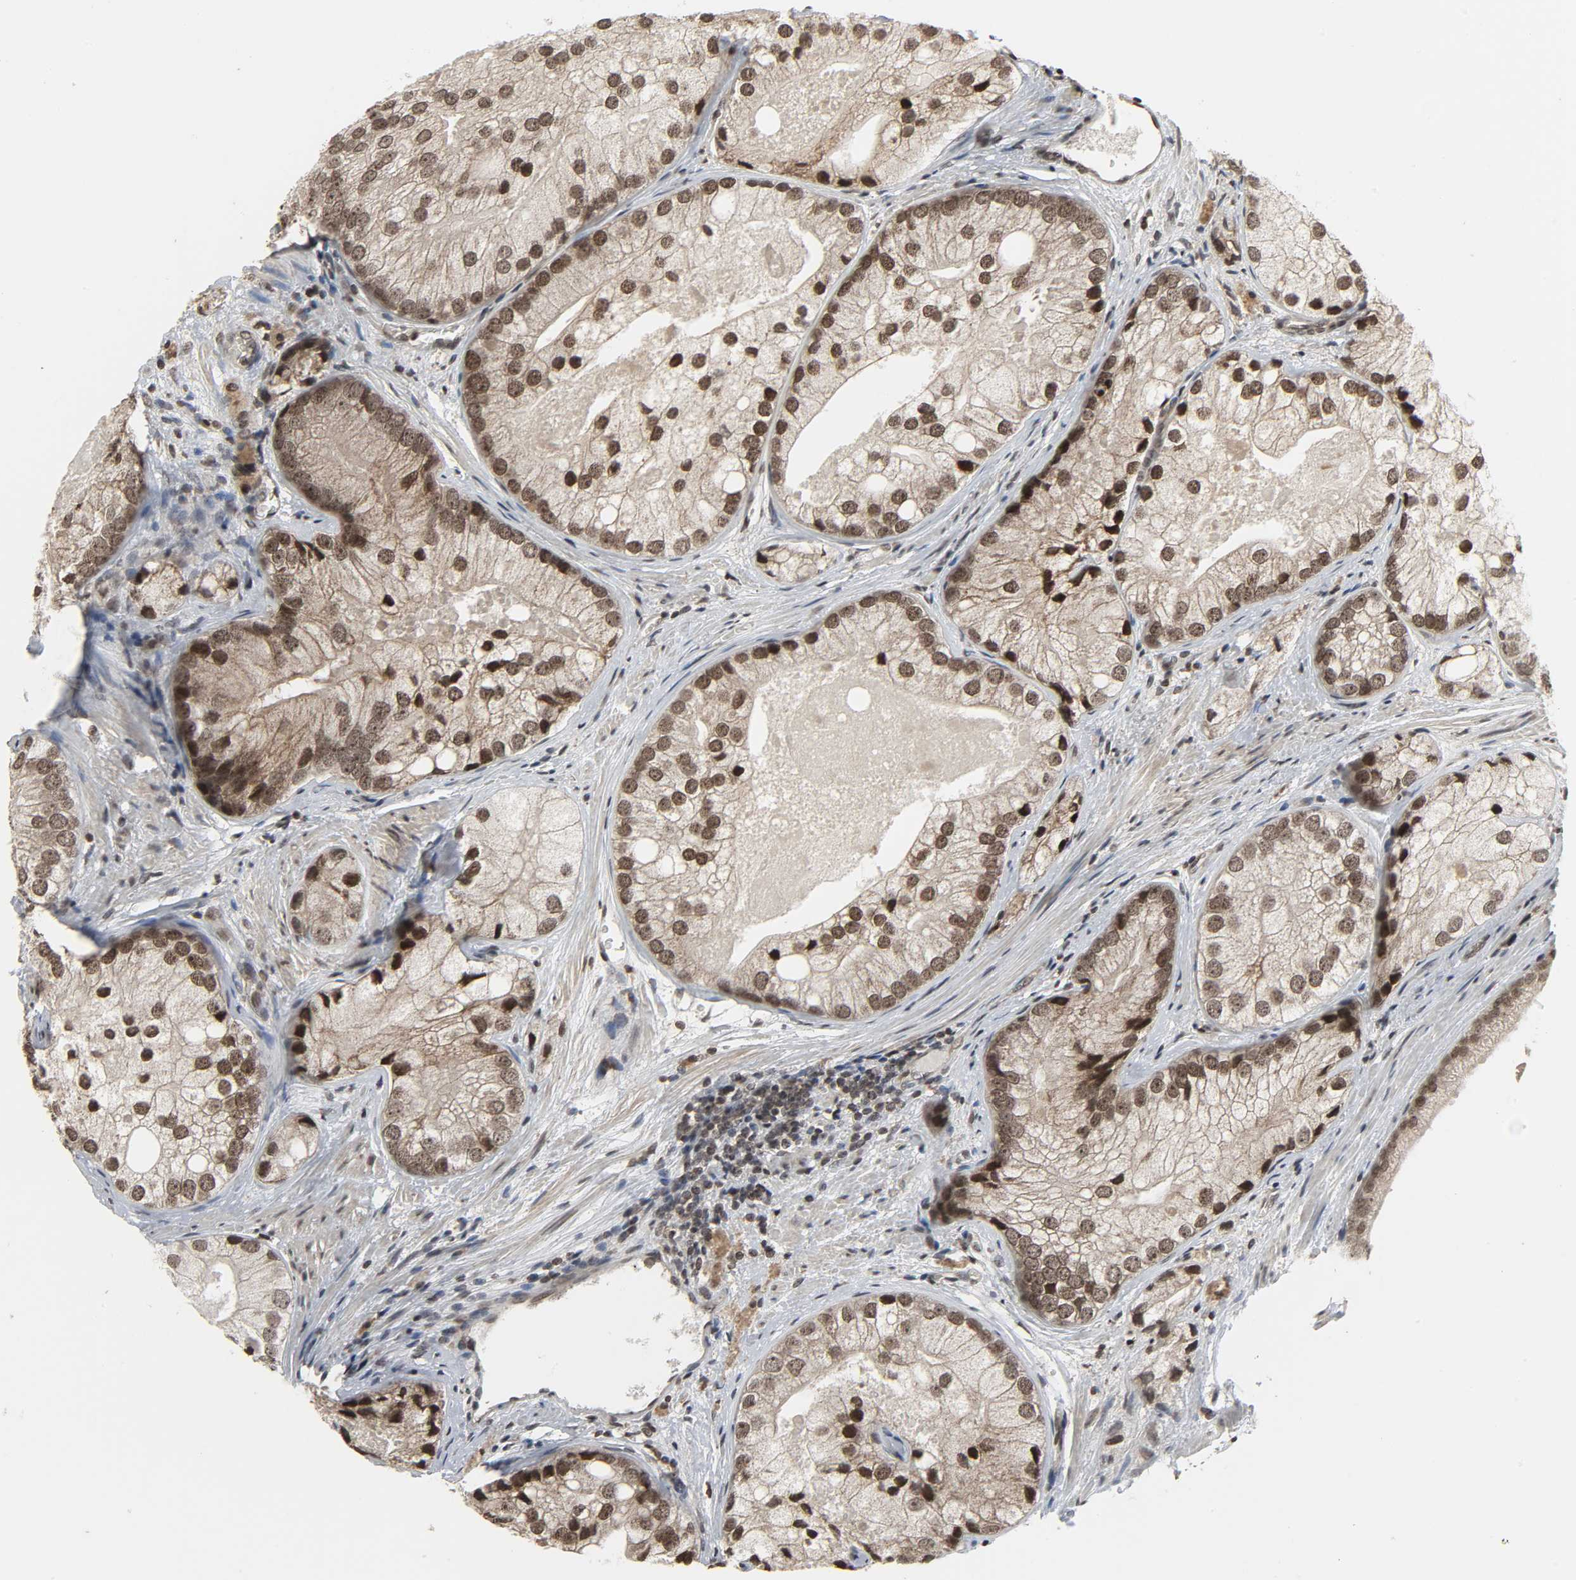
{"staining": {"intensity": "moderate", "quantity": "25%-75%", "location": "nuclear"}, "tissue": "prostate cancer", "cell_type": "Tumor cells", "image_type": "cancer", "snomed": [{"axis": "morphology", "description": "Adenocarcinoma, Low grade"}, {"axis": "topography", "description": "Prostate"}], "caption": "Prostate cancer (adenocarcinoma (low-grade)) tissue reveals moderate nuclear positivity in about 25%-75% of tumor cells, visualized by immunohistochemistry.", "gene": "XRCC1", "patient": {"sex": "male", "age": 69}}